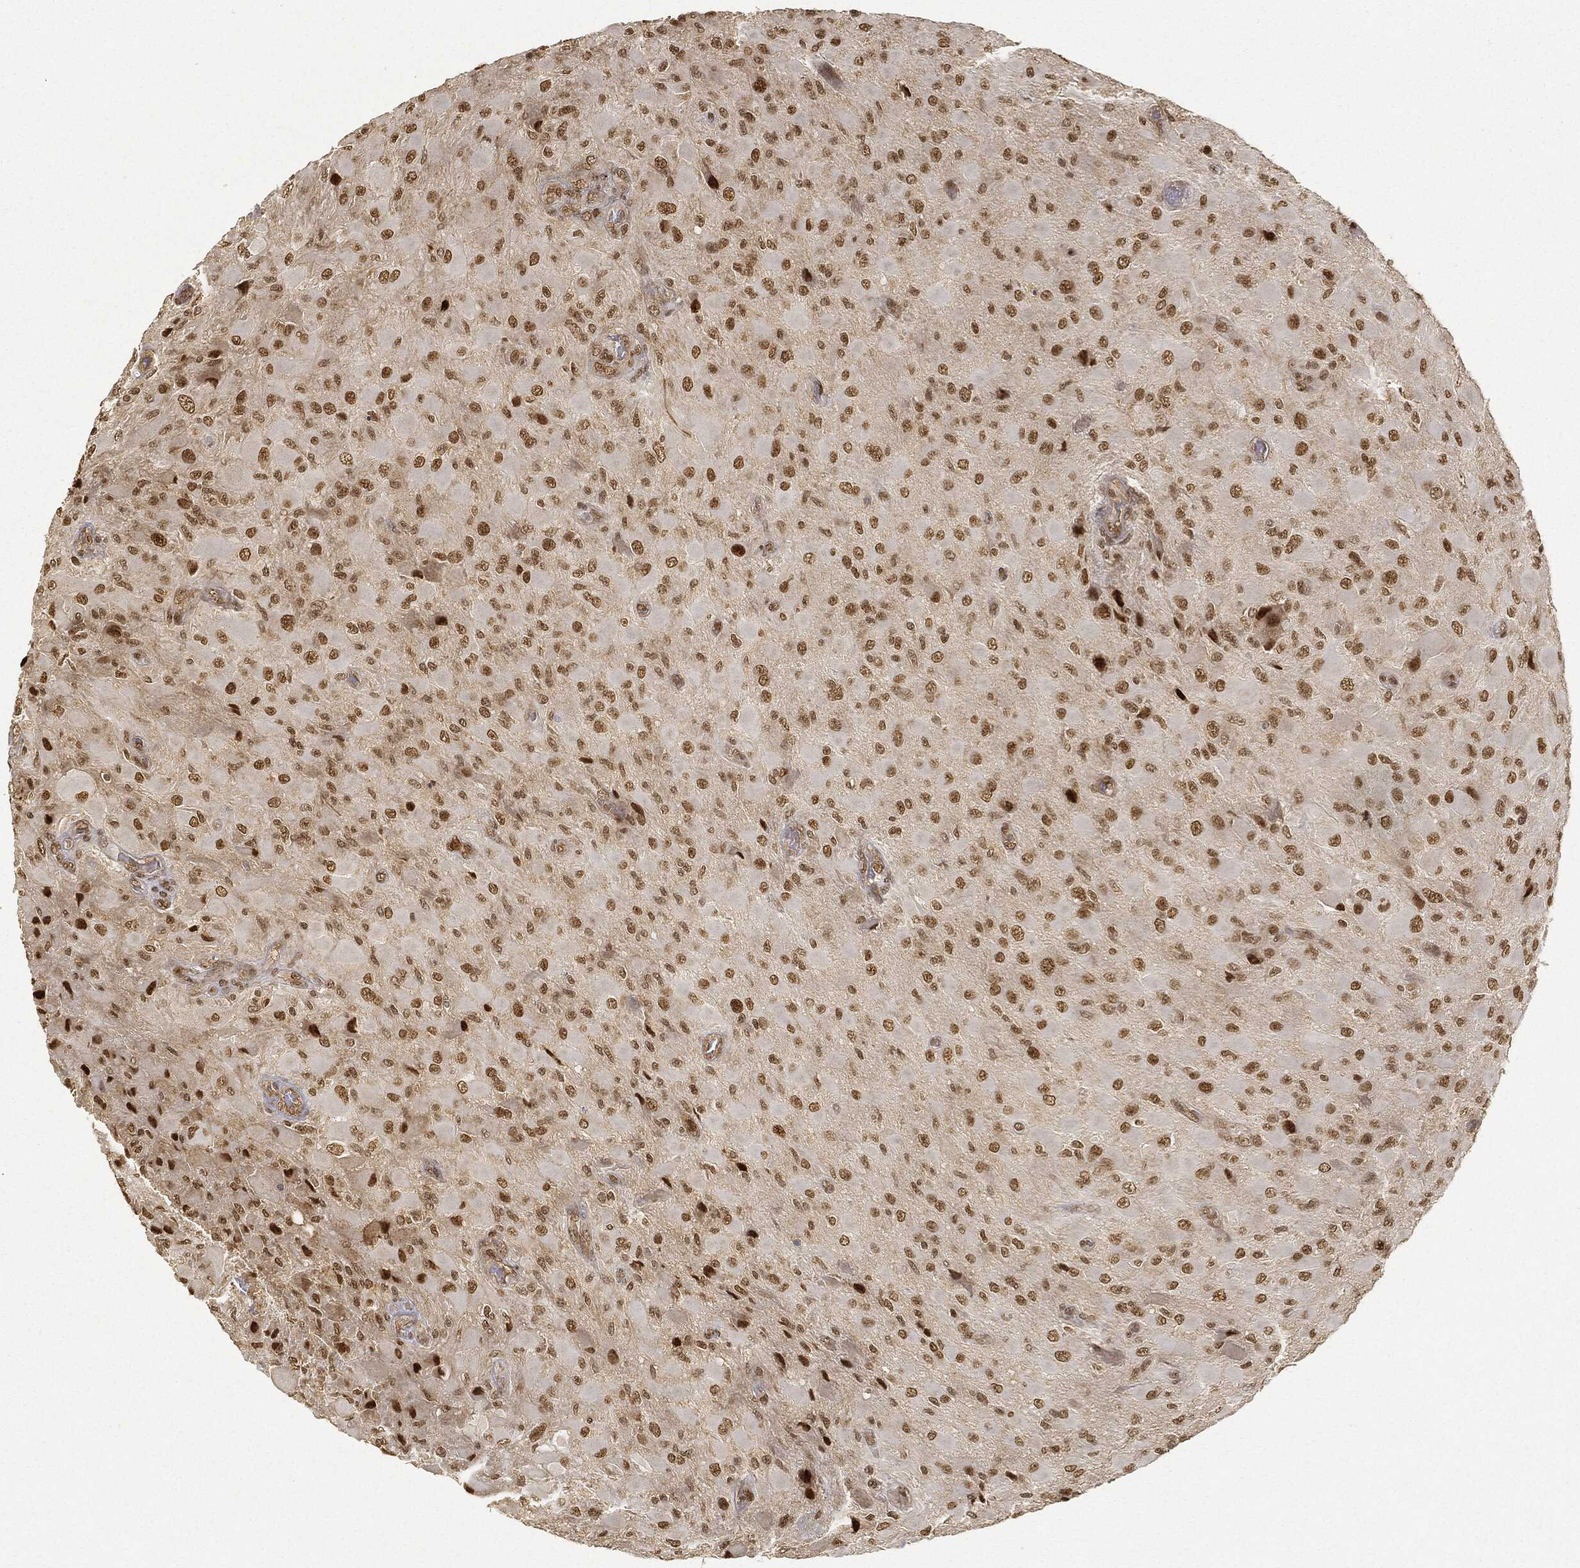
{"staining": {"intensity": "strong", "quantity": "<25%", "location": "nuclear"}, "tissue": "glioma", "cell_type": "Tumor cells", "image_type": "cancer", "snomed": [{"axis": "morphology", "description": "Glioma, malignant, High grade"}, {"axis": "topography", "description": "Cerebral cortex"}], "caption": "Protein expression by IHC exhibits strong nuclear staining in about <25% of tumor cells in glioma. Using DAB (3,3'-diaminobenzidine) (brown) and hematoxylin (blue) stains, captured at high magnification using brightfield microscopy.", "gene": "CIB1", "patient": {"sex": "male", "age": 35}}